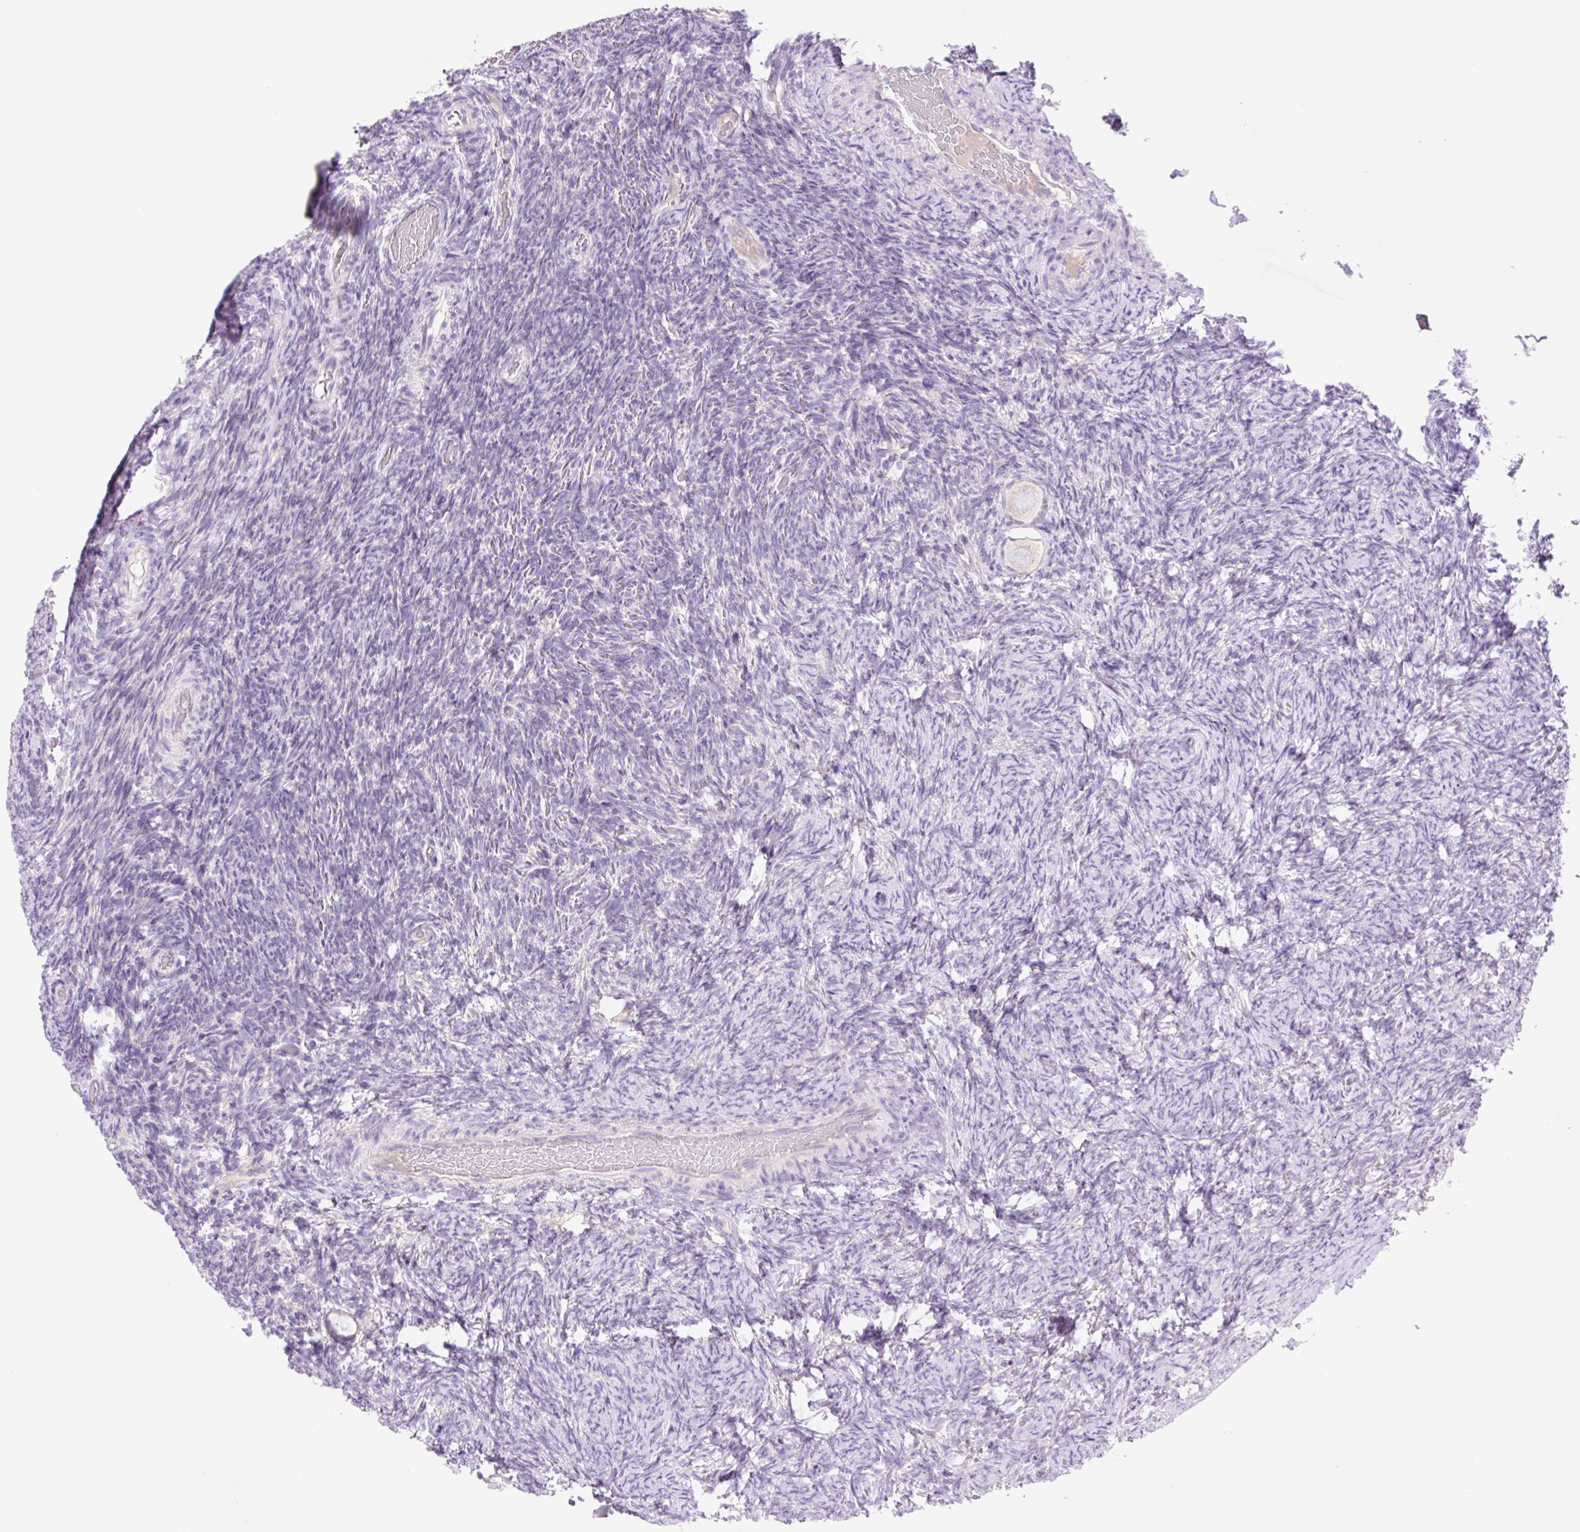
{"staining": {"intensity": "negative", "quantity": "none", "location": "none"}, "tissue": "ovary", "cell_type": "Follicle cells", "image_type": "normal", "snomed": [{"axis": "morphology", "description": "Normal tissue, NOS"}, {"axis": "topography", "description": "Ovary"}], "caption": "DAB (3,3'-diaminobenzidine) immunohistochemical staining of unremarkable human ovary displays no significant staining in follicle cells.", "gene": "CELF6", "patient": {"sex": "female", "age": 34}}